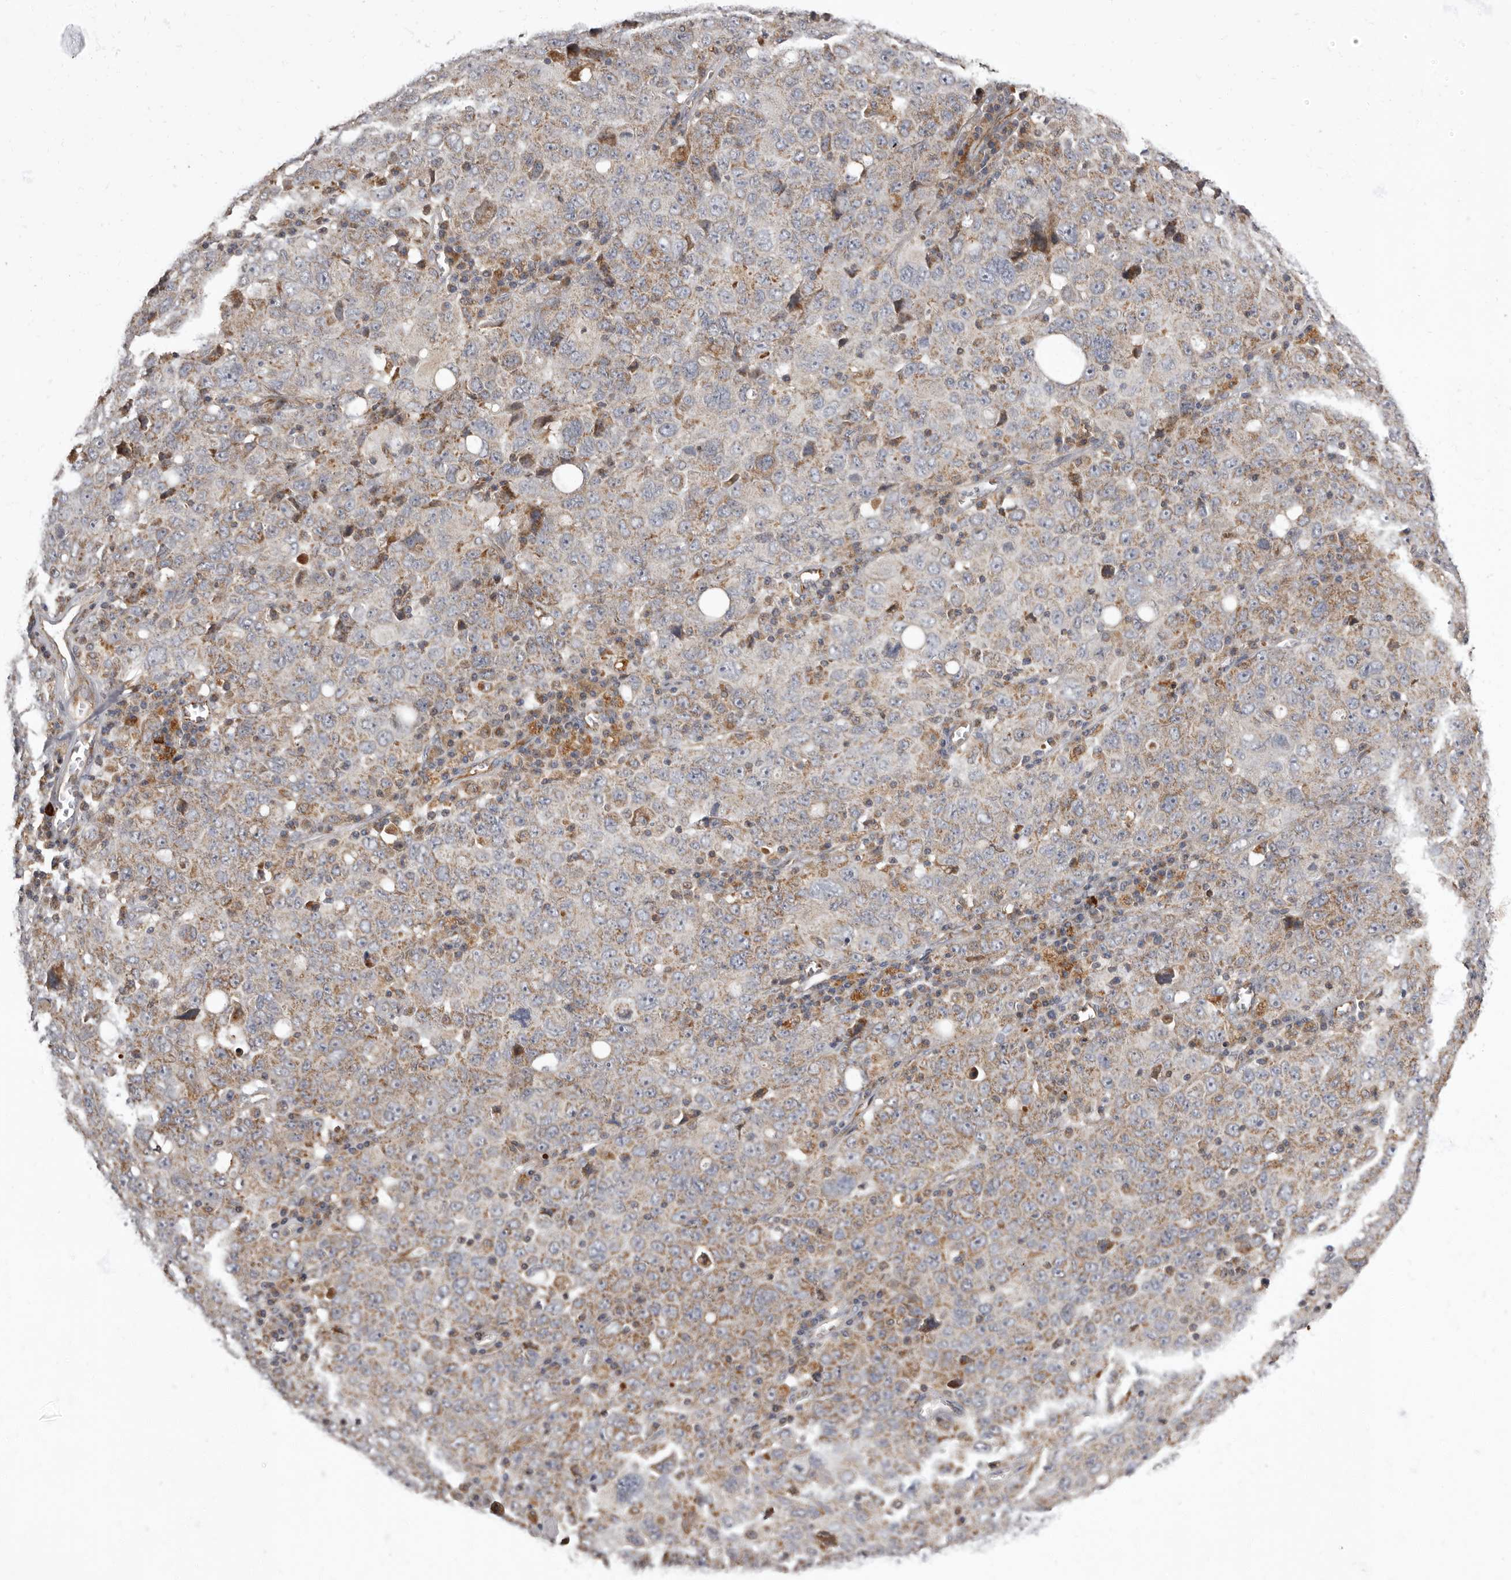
{"staining": {"intensity": "weak", "quantity": "25%-75%", "location": "cytoplasmic/membranous"}, "tissue": "ovarian cancer", "cell_type": "Tumor cells", "image_type": "cancer", "snomed": [{"axis": "morphology", "description": "Carcinoma, endometroid"}, {"axis": "topography", "description": "Ovary"}], "caption": "This image exhibits IHC staining of human ovarian cancer, with low weak cytoplasmic/membranous positivity in approximately 25%-75% of tumor cells.", "gene": "ADCY2", "patient": {"sex": "female", "age": 62}}